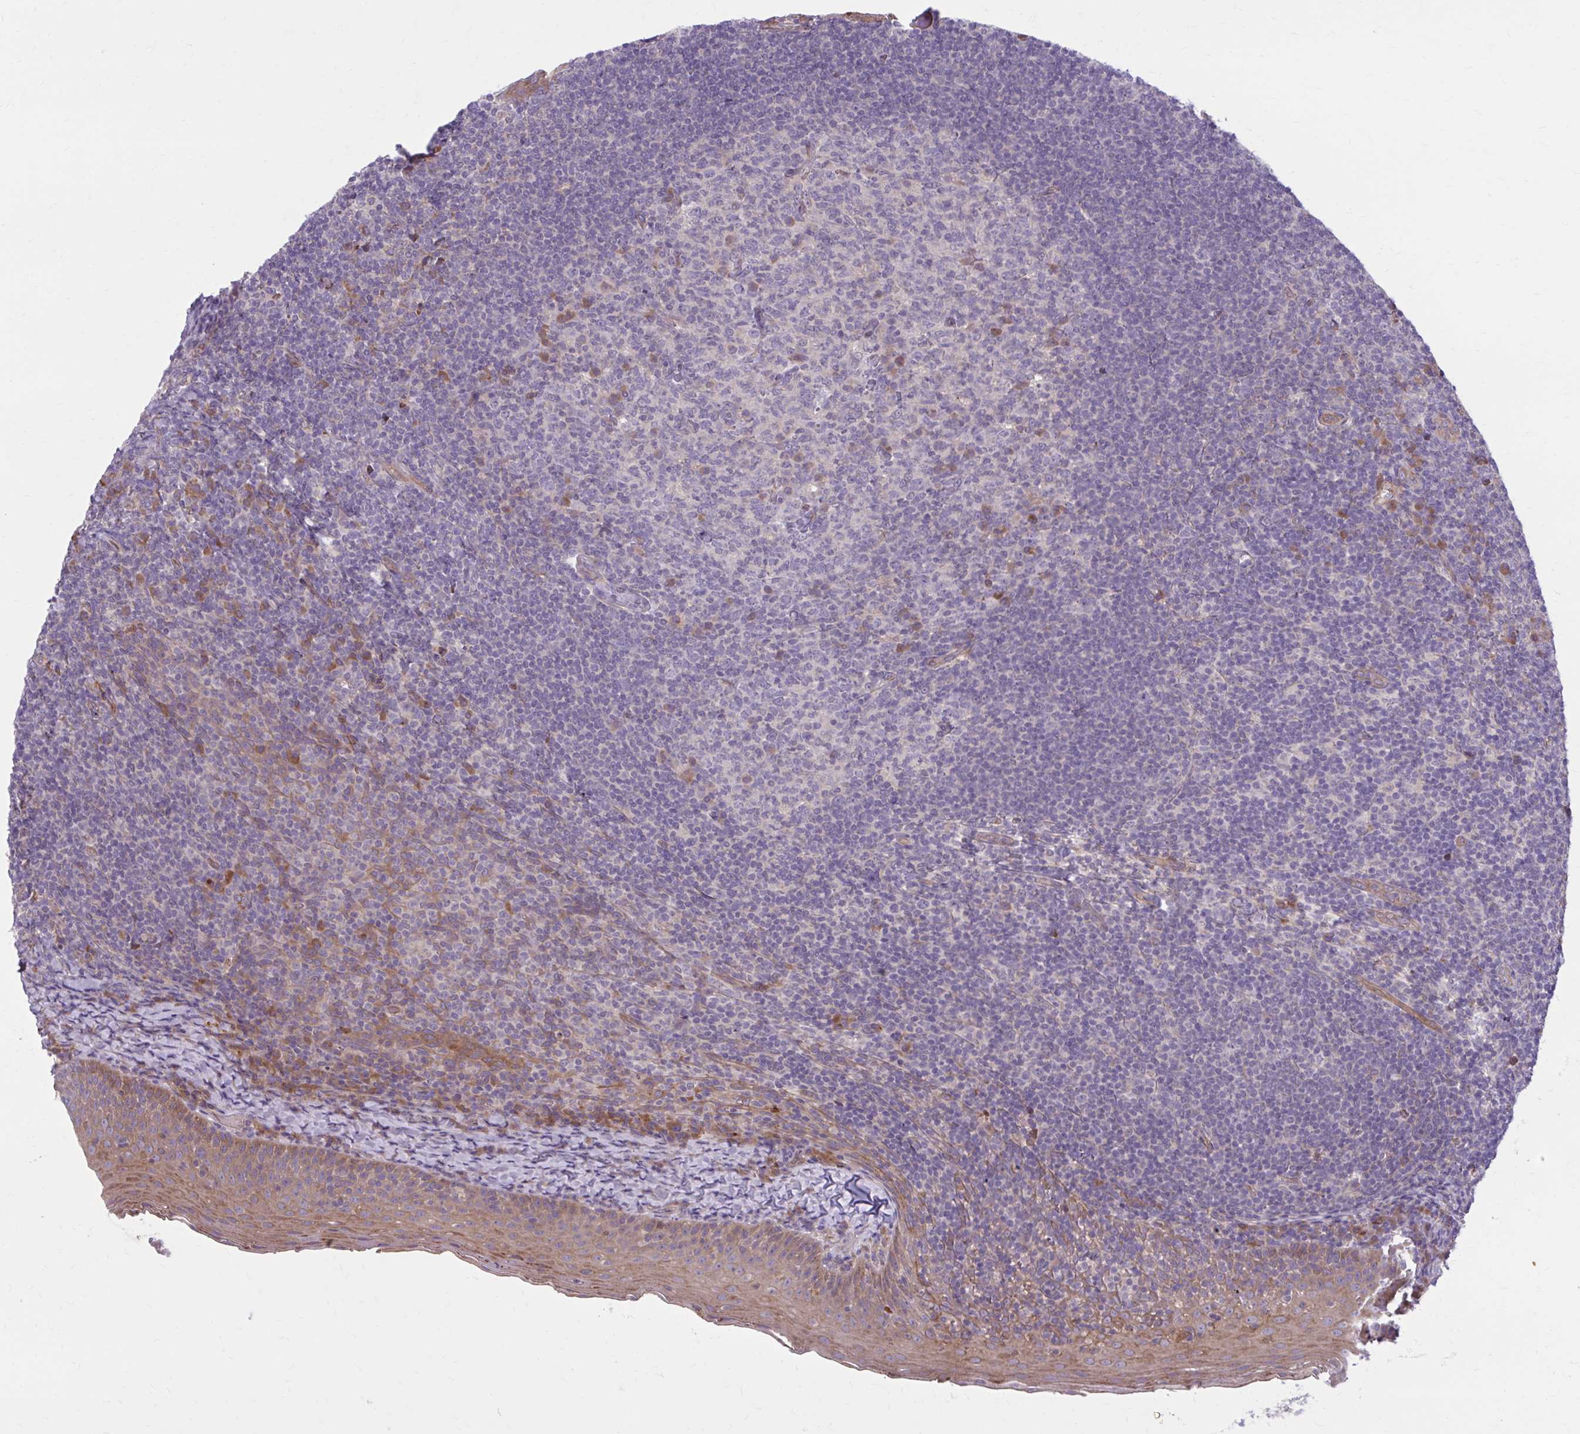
{"staining": {"intensity": "moderate", "quantity": "<25%", "location": "cytoplasmic/membranous"}, "tissue": "tonsil", "cell_type": "Germinal center cells", "image_type": "normal", "snomed": [{"axis": "morphology", "description": "Normal tissue, NOS"}, {"axis": "topography", "description": "Tonsil"}], "caption": "IHC (DAB) staining of normal tonsil shows moderate cytoplasmic/membranous protein positivity in approximately <25% of germinal center cells. (Brightfield microscopy of DAB IHC at high magnification).", "gene": "SNF8", "patient": {"sex": "female", "age": 10}}